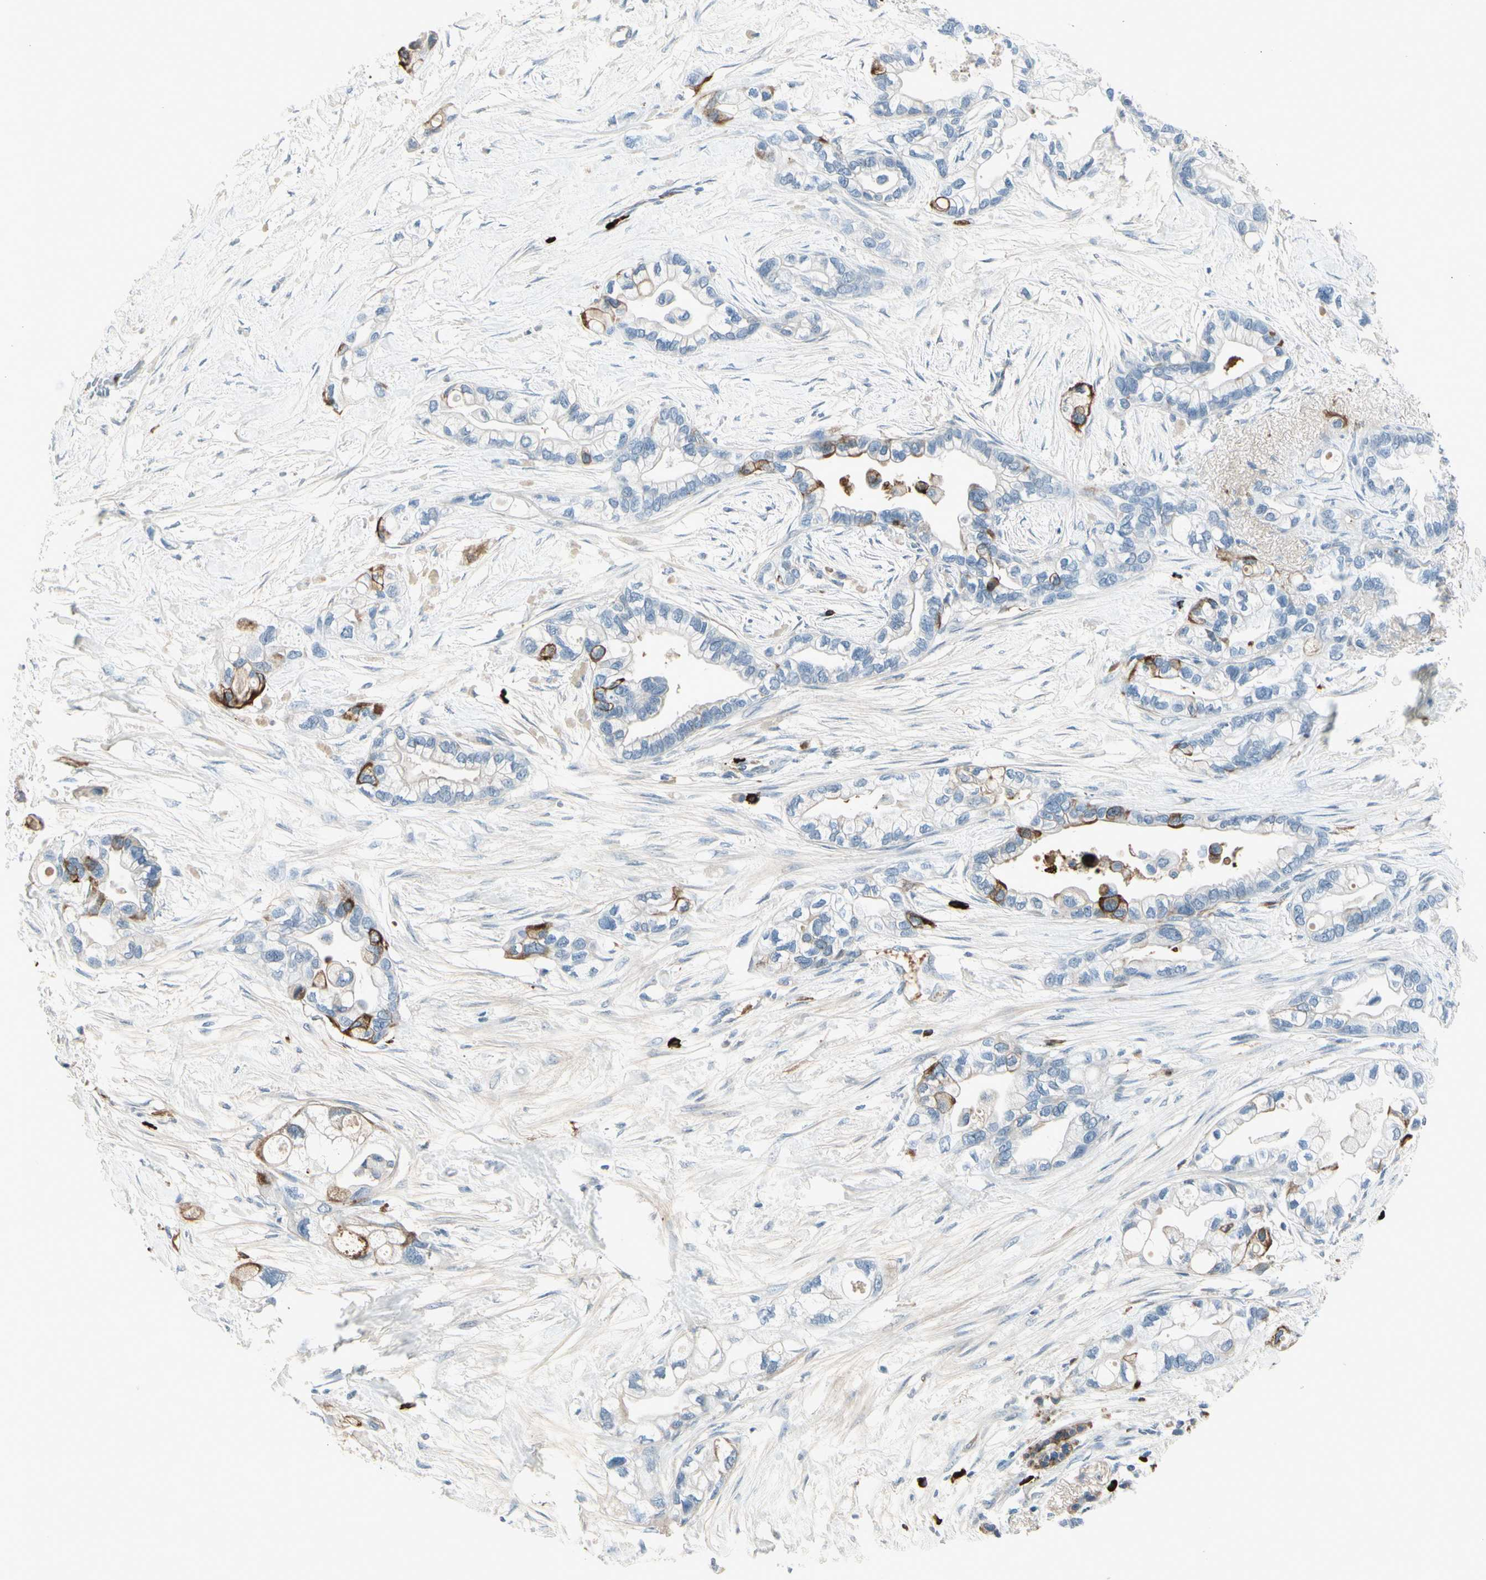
{"staining": {"intensity": "strong", "quantity": "<25%", "location": "cytoplasmic/membranous"}, "tissue": "pancreatic cancer", "cell_type": "Tumor cells", "image_type": "cancer", "snomed": [{"axis": "morphology", "description": "Adenocarcinoma, NOS"}, {"axis": "topography", "description": "Pancreas"}], "caption": "IHC of human adenocarcinoma (pancreatic) displays medium levels of strong cytoplasmic/membranous expression in about <25% of tumor cells.", "gene": "IGHG1", "patient": {"sex": "female", "age": 77}}